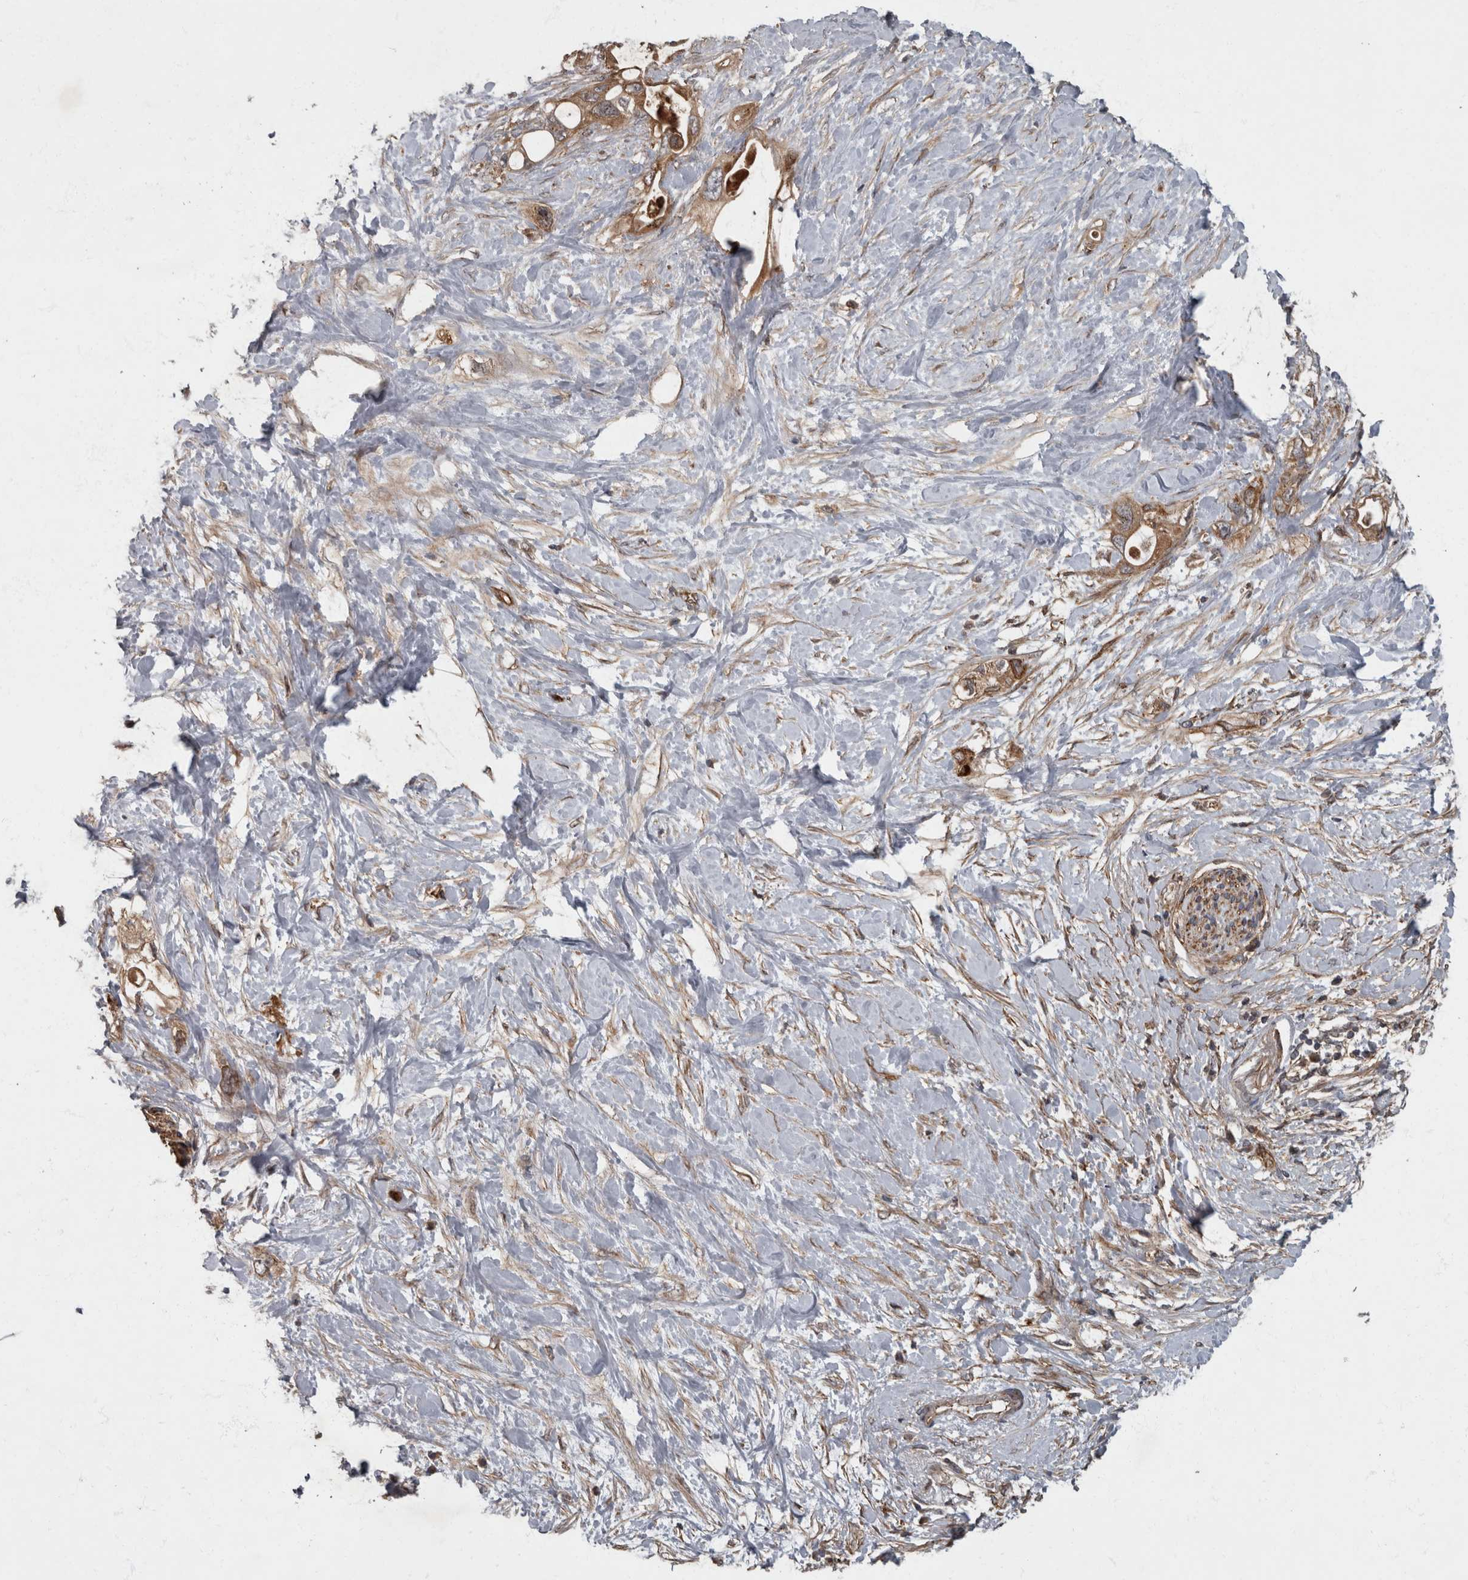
{"staining": {"intensity": "strong", "quantity": ">75%", "location": "cytoplasmic/membranous"}, "tissue": "pancreatic cancer", "cell_type": "Tumor cells", "image_type": "cancer", "snomed": [{"axis": "morphology", "description": "Adenocarcinoma, NOS"}, {"axis": "topography", "description": "Pancreas"}], "caption": "This micrograph reveals adenocarcinoma (pancreatic) stained with immunohistochemistry (IHC) to label a protein in brown. The cytoplasmic/membranous of tumor cells show strong positivity for the protein. Nuclei are counter-stained blue.", "gene": "VEGFD", "patient": {"sex": "female", "age": 56}}